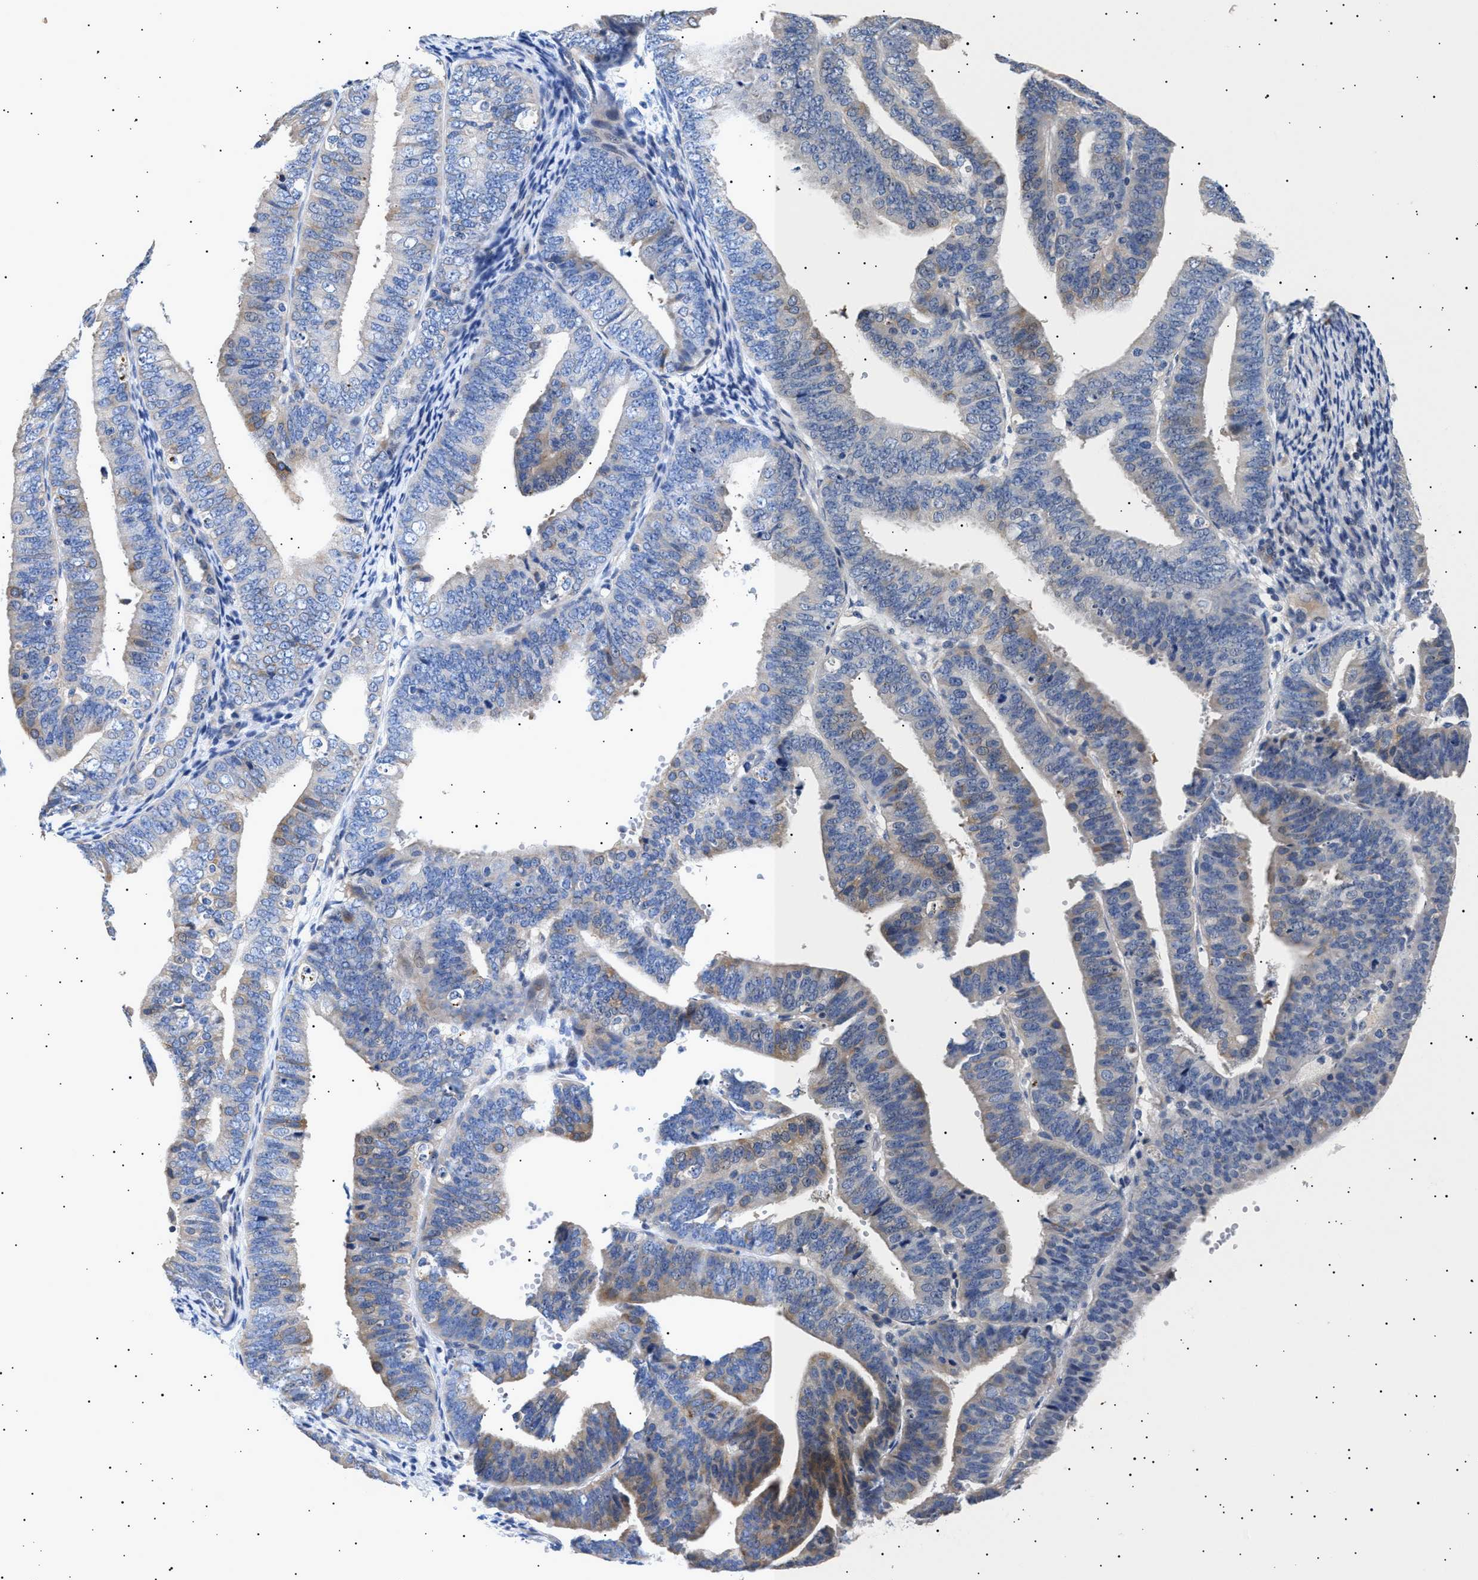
{"staining": {"intensity": "moderate", "quantity": "<25%", "location": "cytoplasmic/membranous"}, "tissue": "endometrial cancer", "cell_type": "Tumor cells", "image_type": "cancer", "snomed": [{"axis": "morphology", "description": "Adenocarcinoma, NOS"}, {"axis": "topography", "description": "Endometrium"}], "caption": "This is an image of immunohistochemistry staining of adenocarcinoma (endometrial), which shows moderate expression in the cytoplasmic/membranous of tumor cells.", "gene": "HEMGN", "patient": {"sex": "female", "age": 63}}